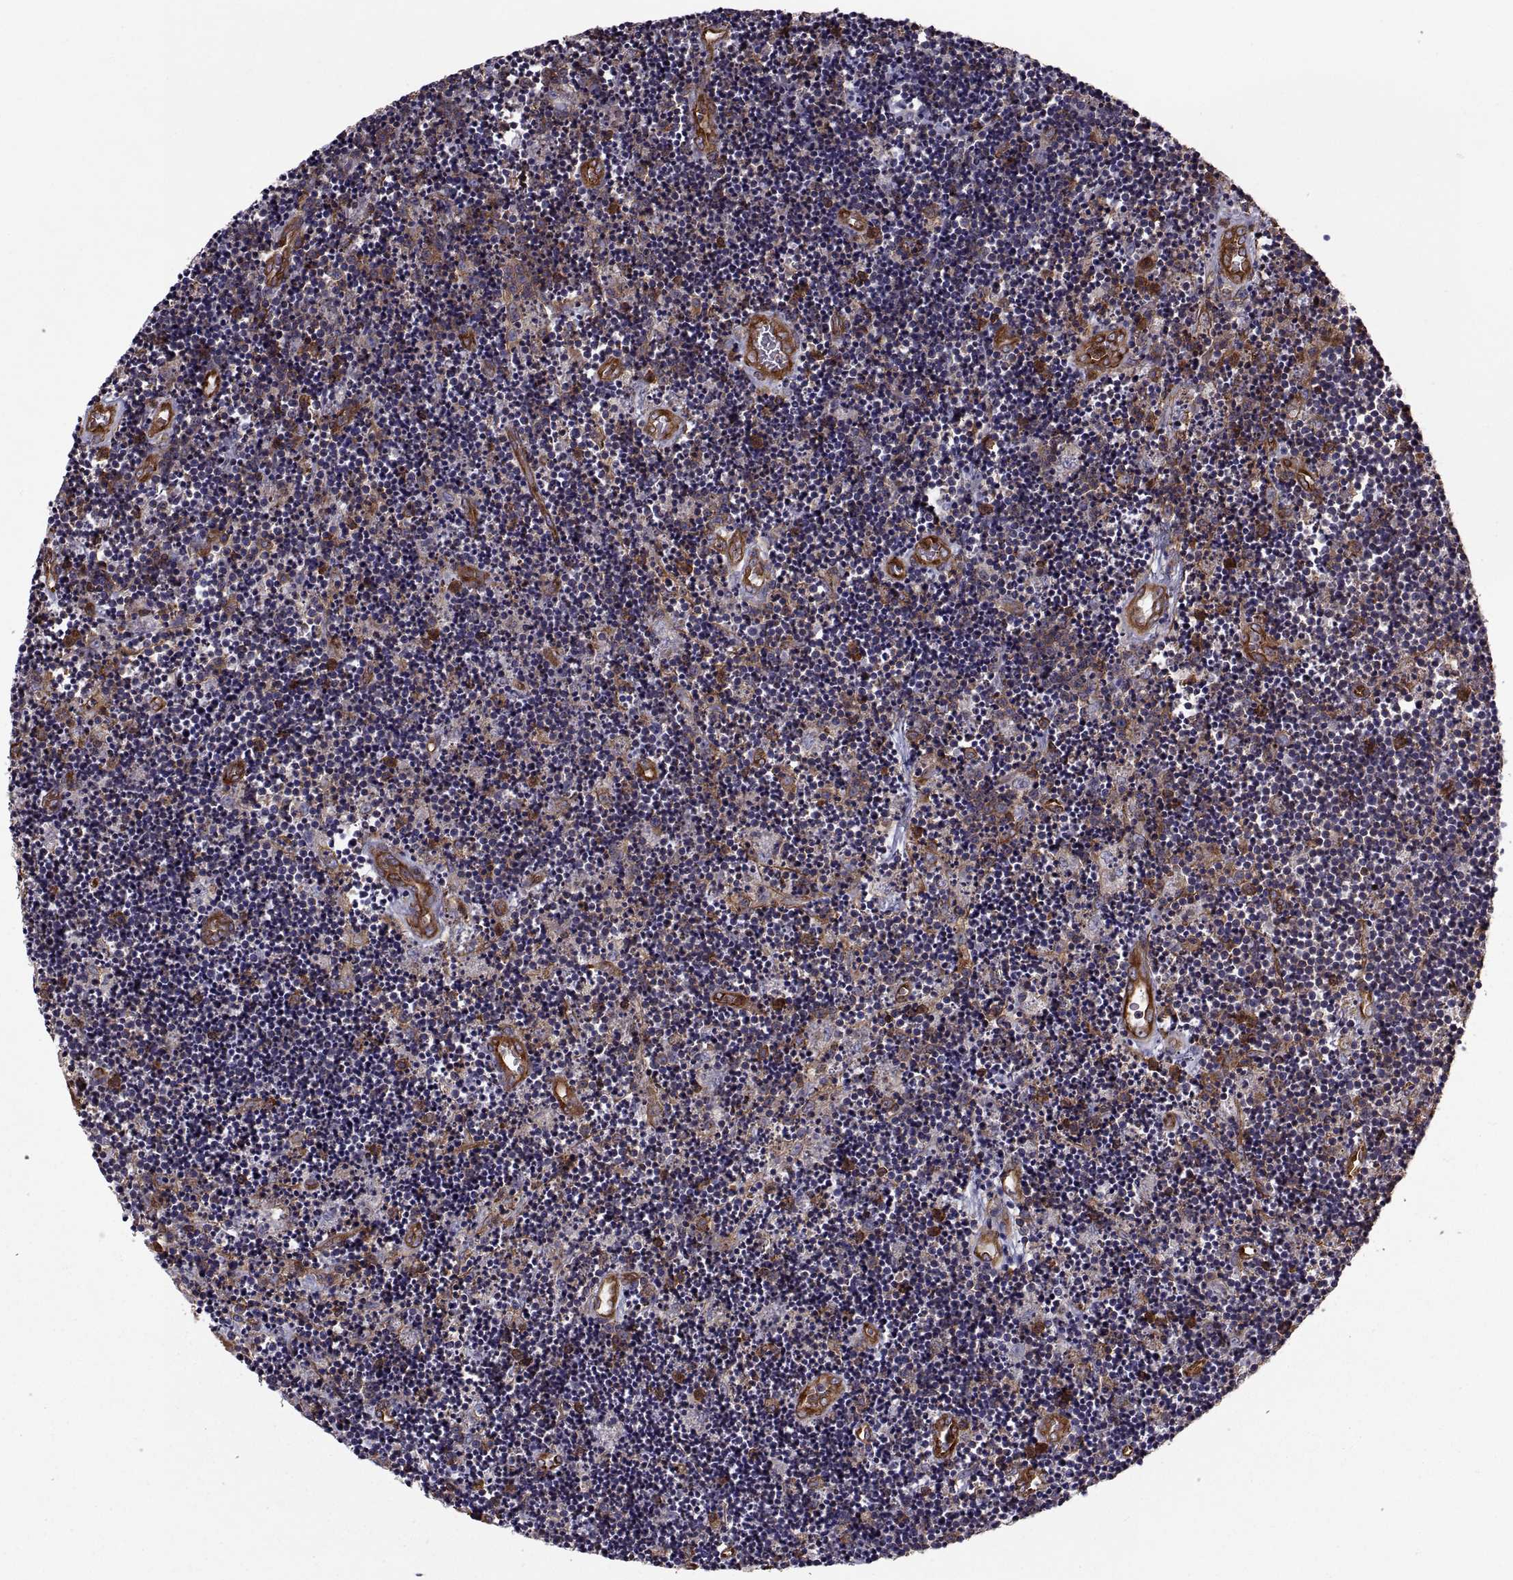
{"staining": {"intensity": "negative", "quantity": "none", "location": "none"}, "tissue": "lymphoma", "cell_type": "Tumor cells", "image_type": "cancer", "snomed": [{"axis": "morphology", "description": "Malignant lymphoma, non-Hodgkin's type, Low grade"}, {"axis": "topography", "description": "Brain"}], "caption": "Immunohistochemical staining of human low-grade malignant lymphoma, non-Hodgkin's type demonstrates no significant expression in tumor cells.", "gene": "MYH9", "patient": {"sex": "female", "age": 66}}